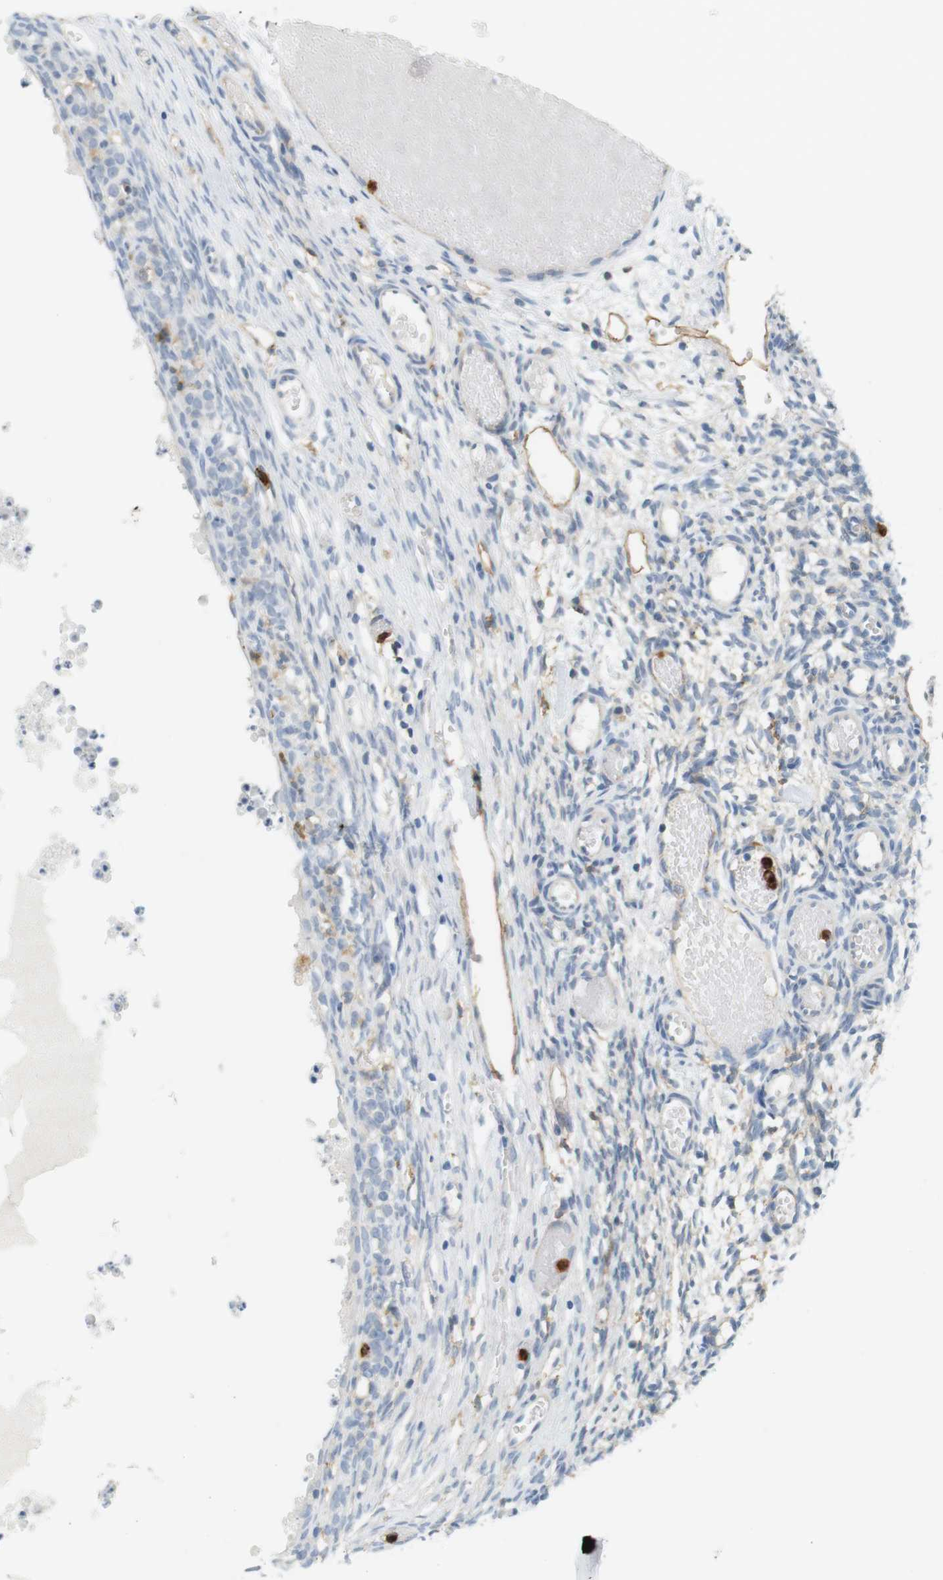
{"staining": {"intensity": "weak", "quantity": "25%-75%", "location": "cytoplasmic/membranous"}, "tissue": "ovary", "cell_type": "Ovarian stroma cells", "image_type": "normal", "snomed": [{"axis": "morphology", "description": "Normal tissue, NOS"}, {"axis": "topography", "description": "Ovary"}], "caption": "DAB immunohistochemical staining of benign ovary displays weak cytoplasmic/membranous protein positivity in approximately 25%-75% of ovarian stroma cells. (Stains: DAB in brown, nuclei in blue, Microscopy: brightfield microscopy at high magnification).", "gene": "SIRPA", "patient": {"sex": "female", "age": 35}}